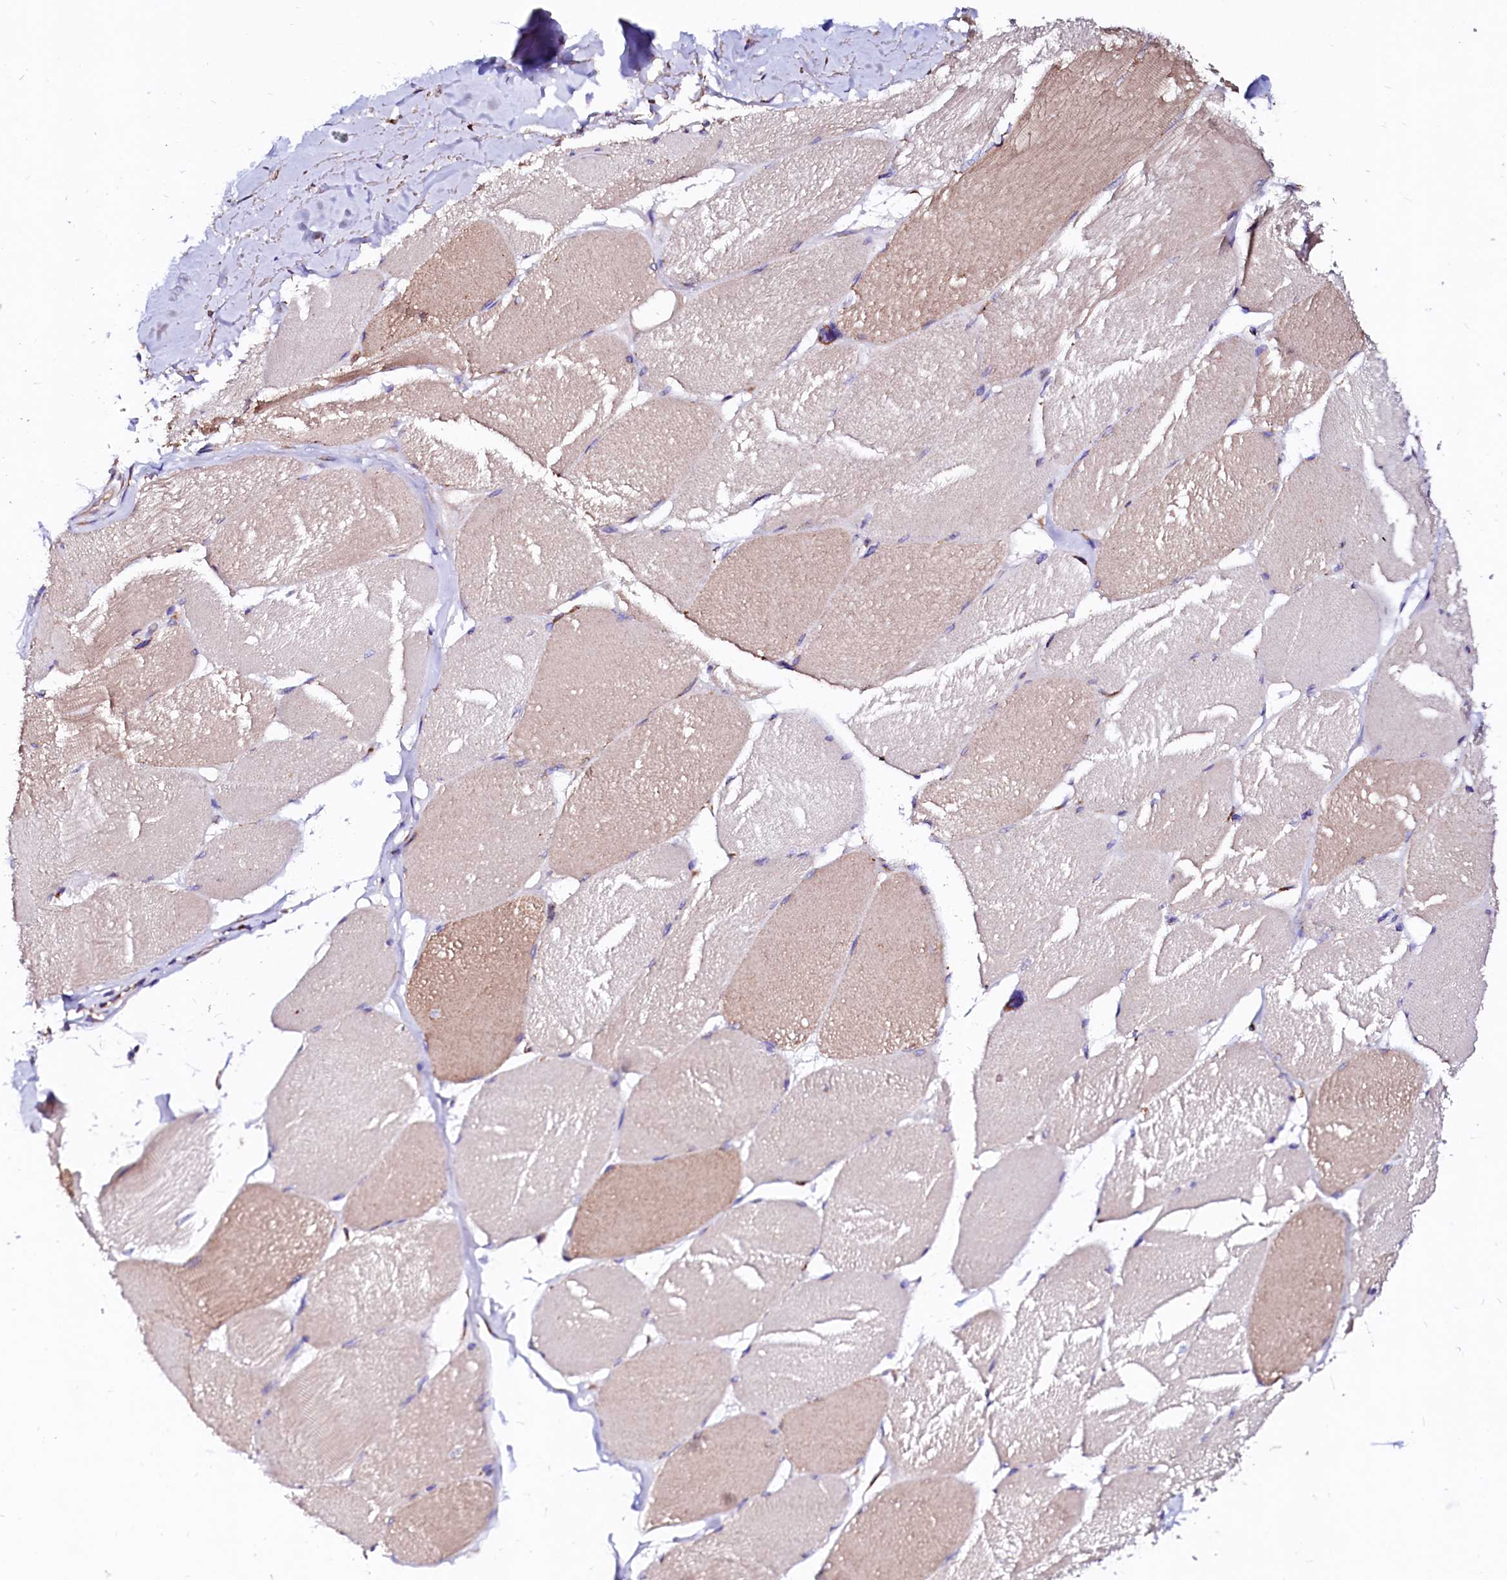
{"staining": {"intensity": "moderate", "quantity": "25%-75%", "location": "cytoplasmic/membranous"}, "tissue": "skeletal muscle", "cell_type": "Myocytes", "image_type": "normal", "snomed": [{"axis": "morphology", "description": "Normal tissue, NOS"}, {"axis": "topography", "description": "Skin"}, {"axis": "topography", "description": "Skeletal muscle"}], "caption": "IHC micrograph of benign skeletal muscle: human skeletal muscle stained using immunohistochemistry displays medium levels of moderate protein expression localized specifically in the cytoplasmic/membranous of myocytes, appearing as a cytoplasmic/membranous brown color.", "gene": "LMAN1", "patient": {"sex": "male", "age": 83}}